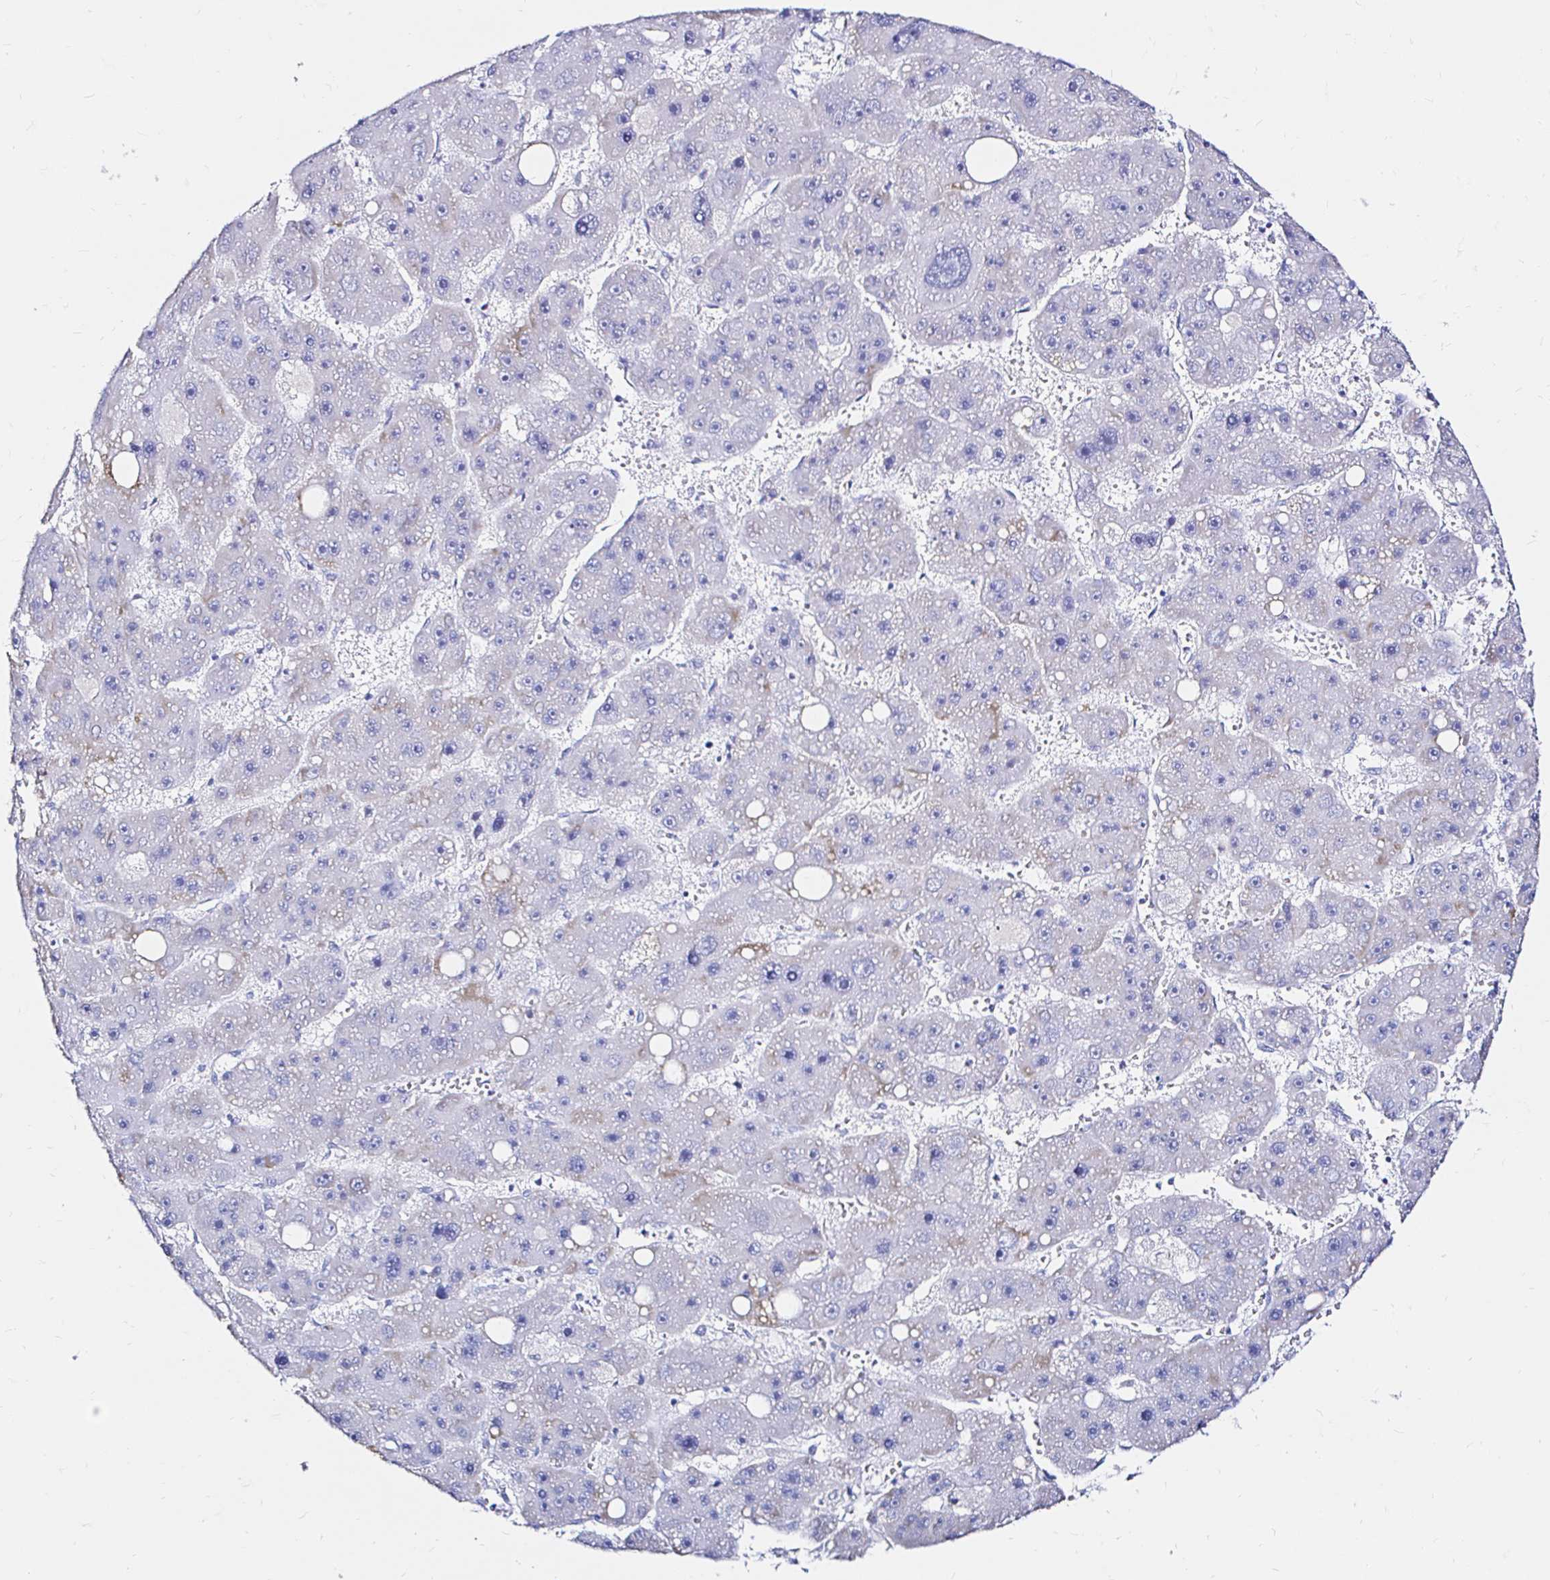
{"staining": {"intensity": "weak", "quantity": "<25%", "location": "cytoplasmic/membranous"}, "tissue": "liver cancer", "cell_type": "Tumor cells", "image_type": "cancer", "snomed": [{"axis": "morphology", "description": "Carcinoma, Hepatocellular, NOS"}, {"axis": "topography", "description": "Liver"}], "caption": "There is no significant positivity in tumor cells of liver cancer.", "gene": "ZNF432", "patient": {"sex": "female", "age": 61}}